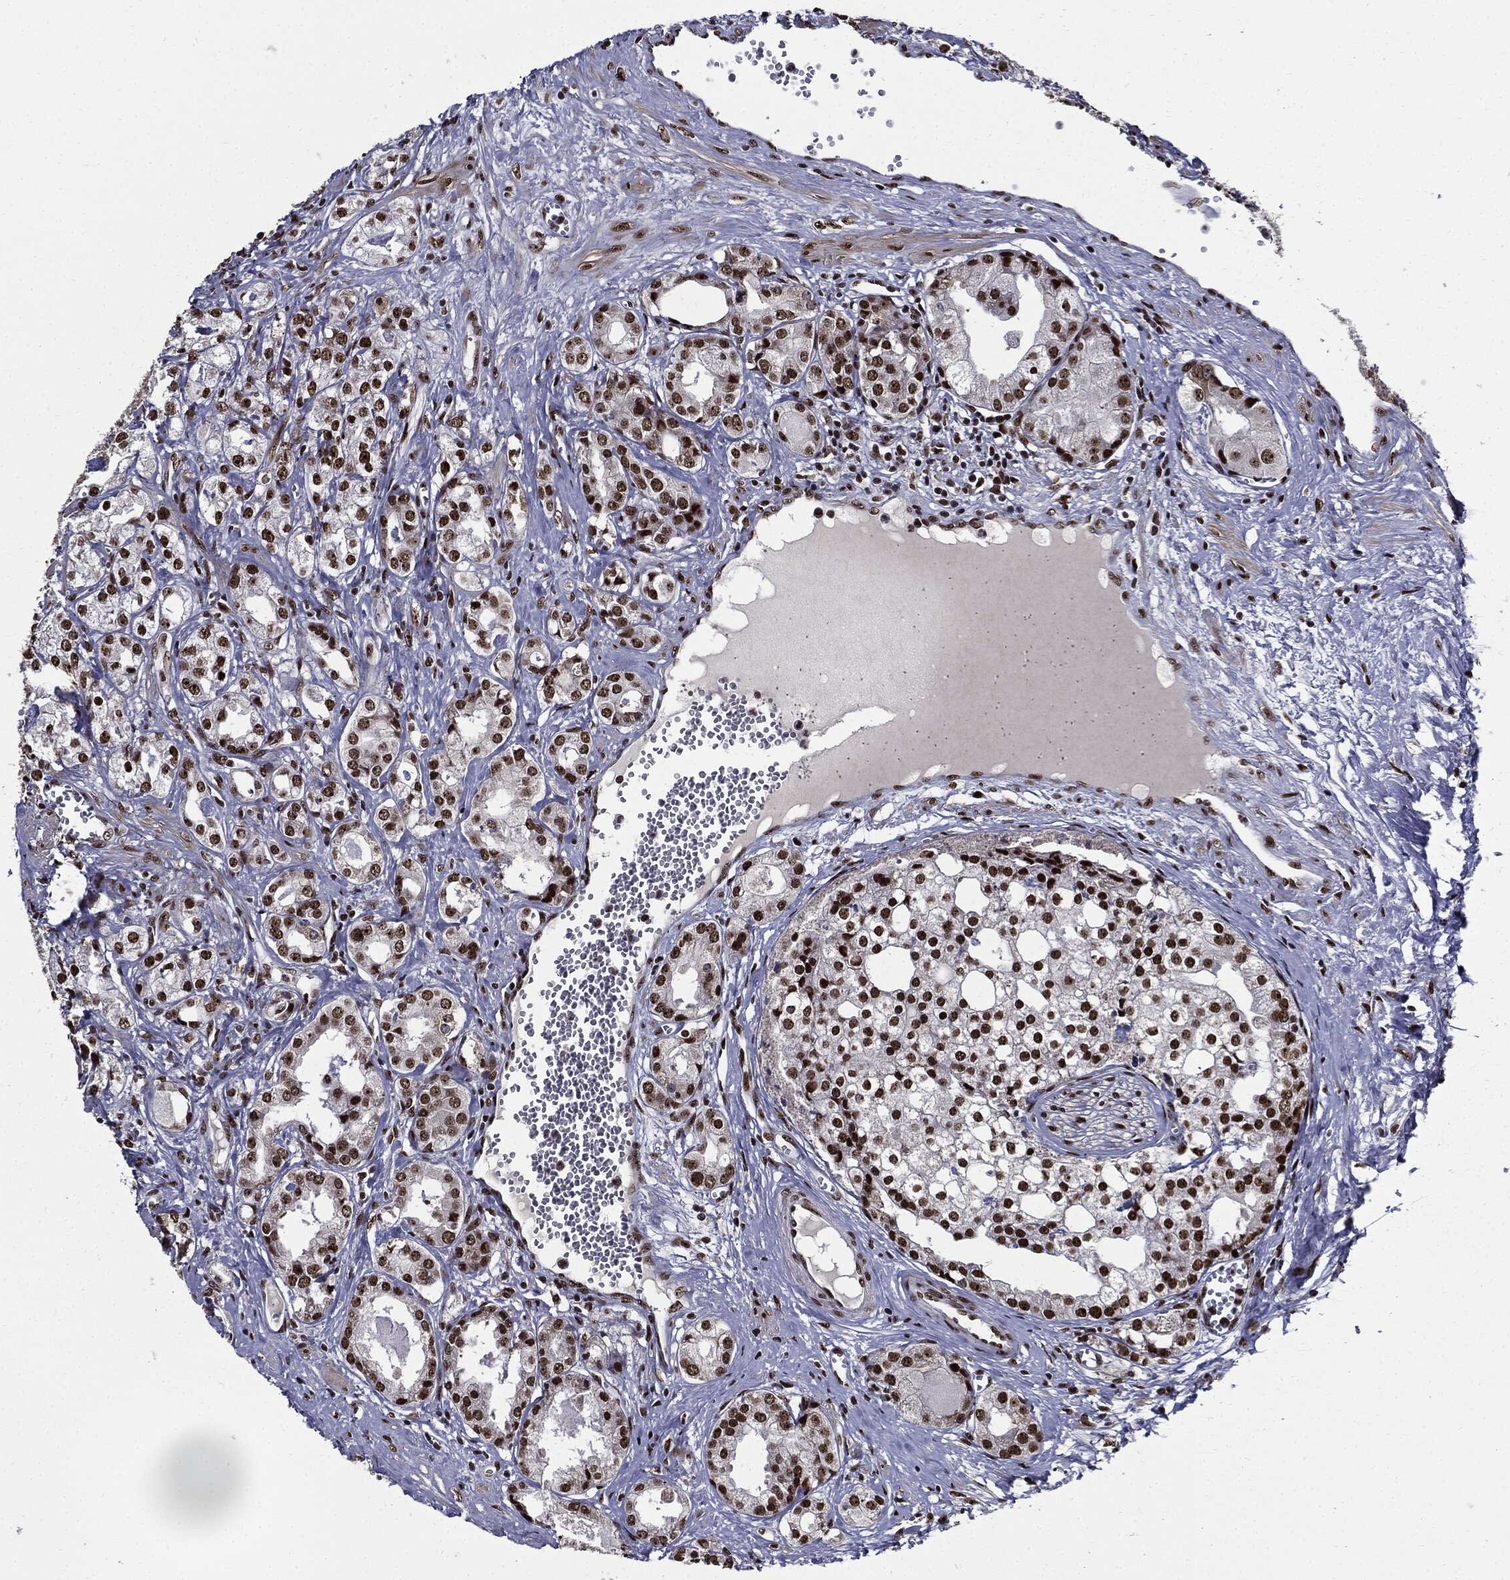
{"staining": {"intensity": "strong", "quantity": "25%-75%", "location": "nuclear"}, "tissue": "prostate cancer", "cell_type": "Tumor cells", "image_type": "cancer", "snomed": [{"axis": "morphology", "description": "Adenocarcinoma, NOS"}, {"axis": "topography", "description": "Prostate and seminal vesicle, NOS"}, {"axis": "topography", "description": "Prostate"}], "caption": "Prostate adenocarcinoma was stained to show a protein in brown. There is high levels of strong nuclear staining in about 25%-75% of tumor cells.", "gene": "ZFP91", "patient": {"sex": "male", "age": 62}}